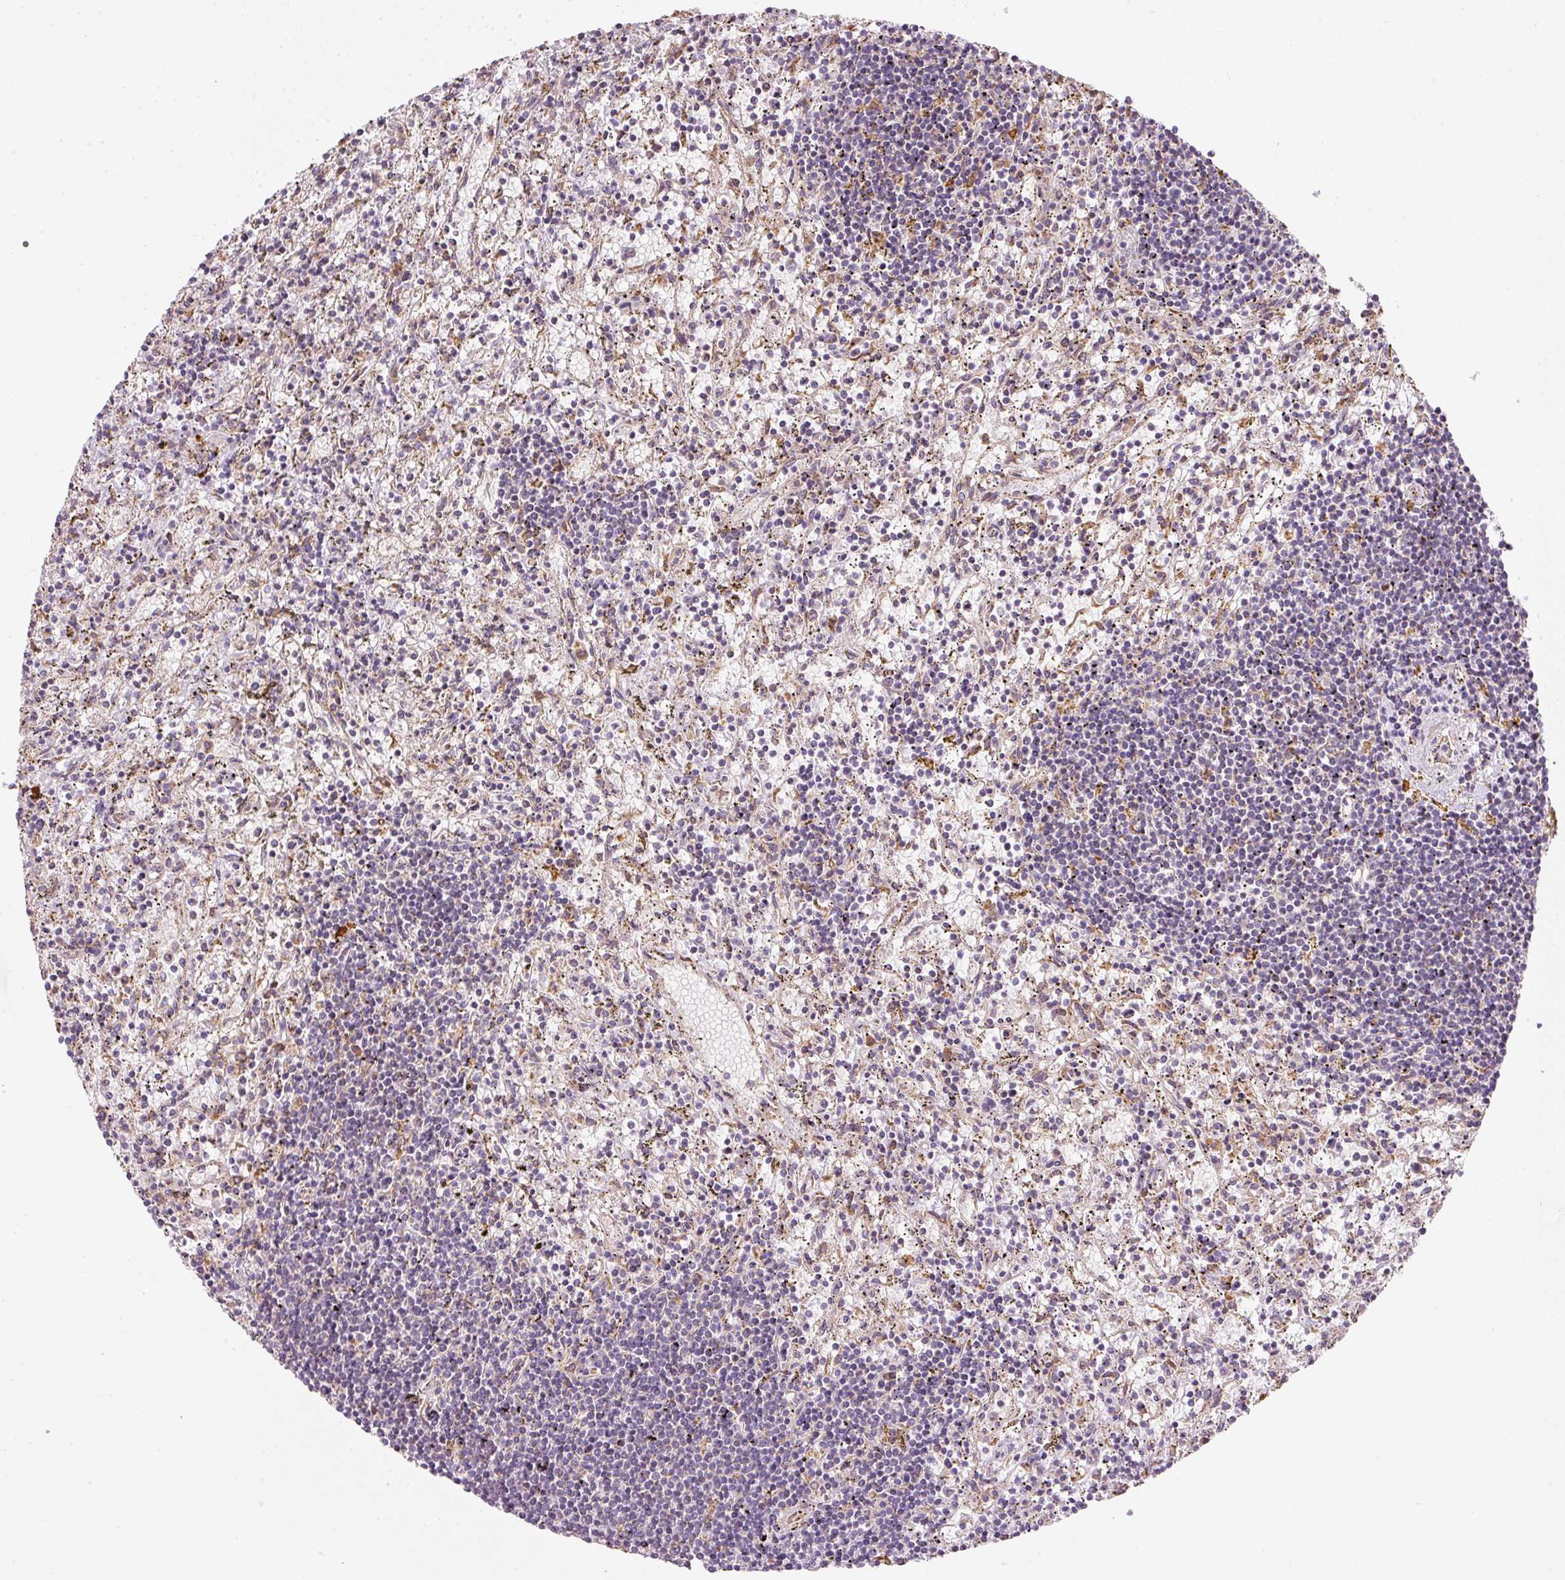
{"staining": {"intensity": "negative", "quantity": "none", "location": "none"}, "tissue": "lymphoma", "cell_type": "Tumor cells", "image_type": "cancer", "snomed": [{"axis": "morphology", "description": "Malignant lymphoma, non-Hodgkin's type, Low grade"}, {"axis": "topography", "description": "Spleen"}], "caption": "Tumor cells are negative for protein expression in human low-grade malignant lymphoma, non-Hodgkin's type.", "gene": "MORN4", "patient": {"sex": "male", "age": 76}}